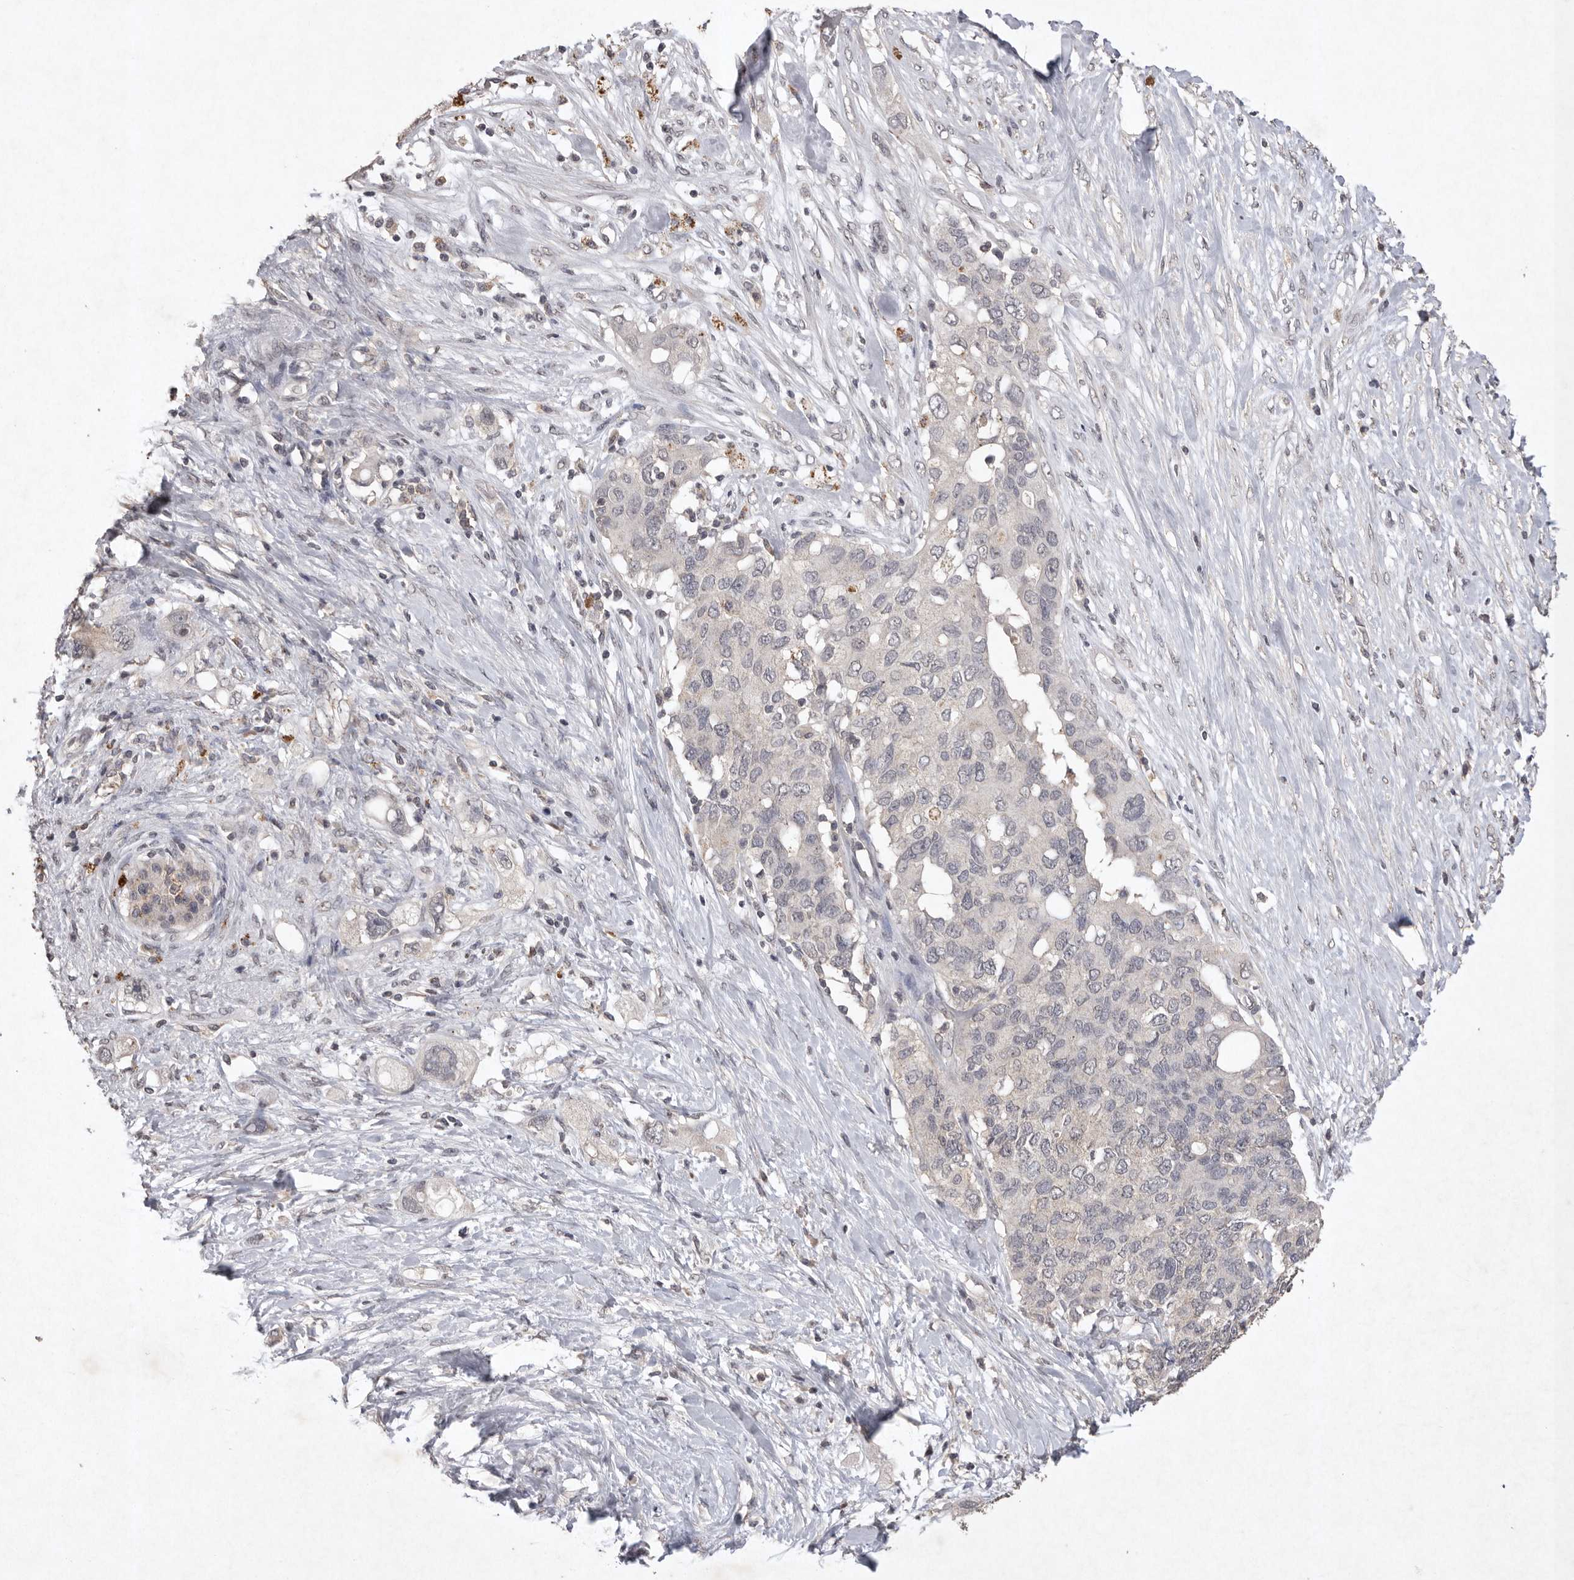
{"staining": {"intensity": "negative", "quantity": "none", "location": "none"}, "tissue": "pancreatic cancer", "cell_type": "Tumor cells", "image_type": "cancer", "snomed": [{"axis": "morphology", "description": "Adenocarcinoma, NOS"}, {"axis": "topography", "description": "Pancreas"}], "caption": "This is an immunohistochemistry image of human pancreatic adenocarcinoma. There is no expression in tumor cells.", "gene": "APLNR", "patient": {"sex": "female", "age": 56}}